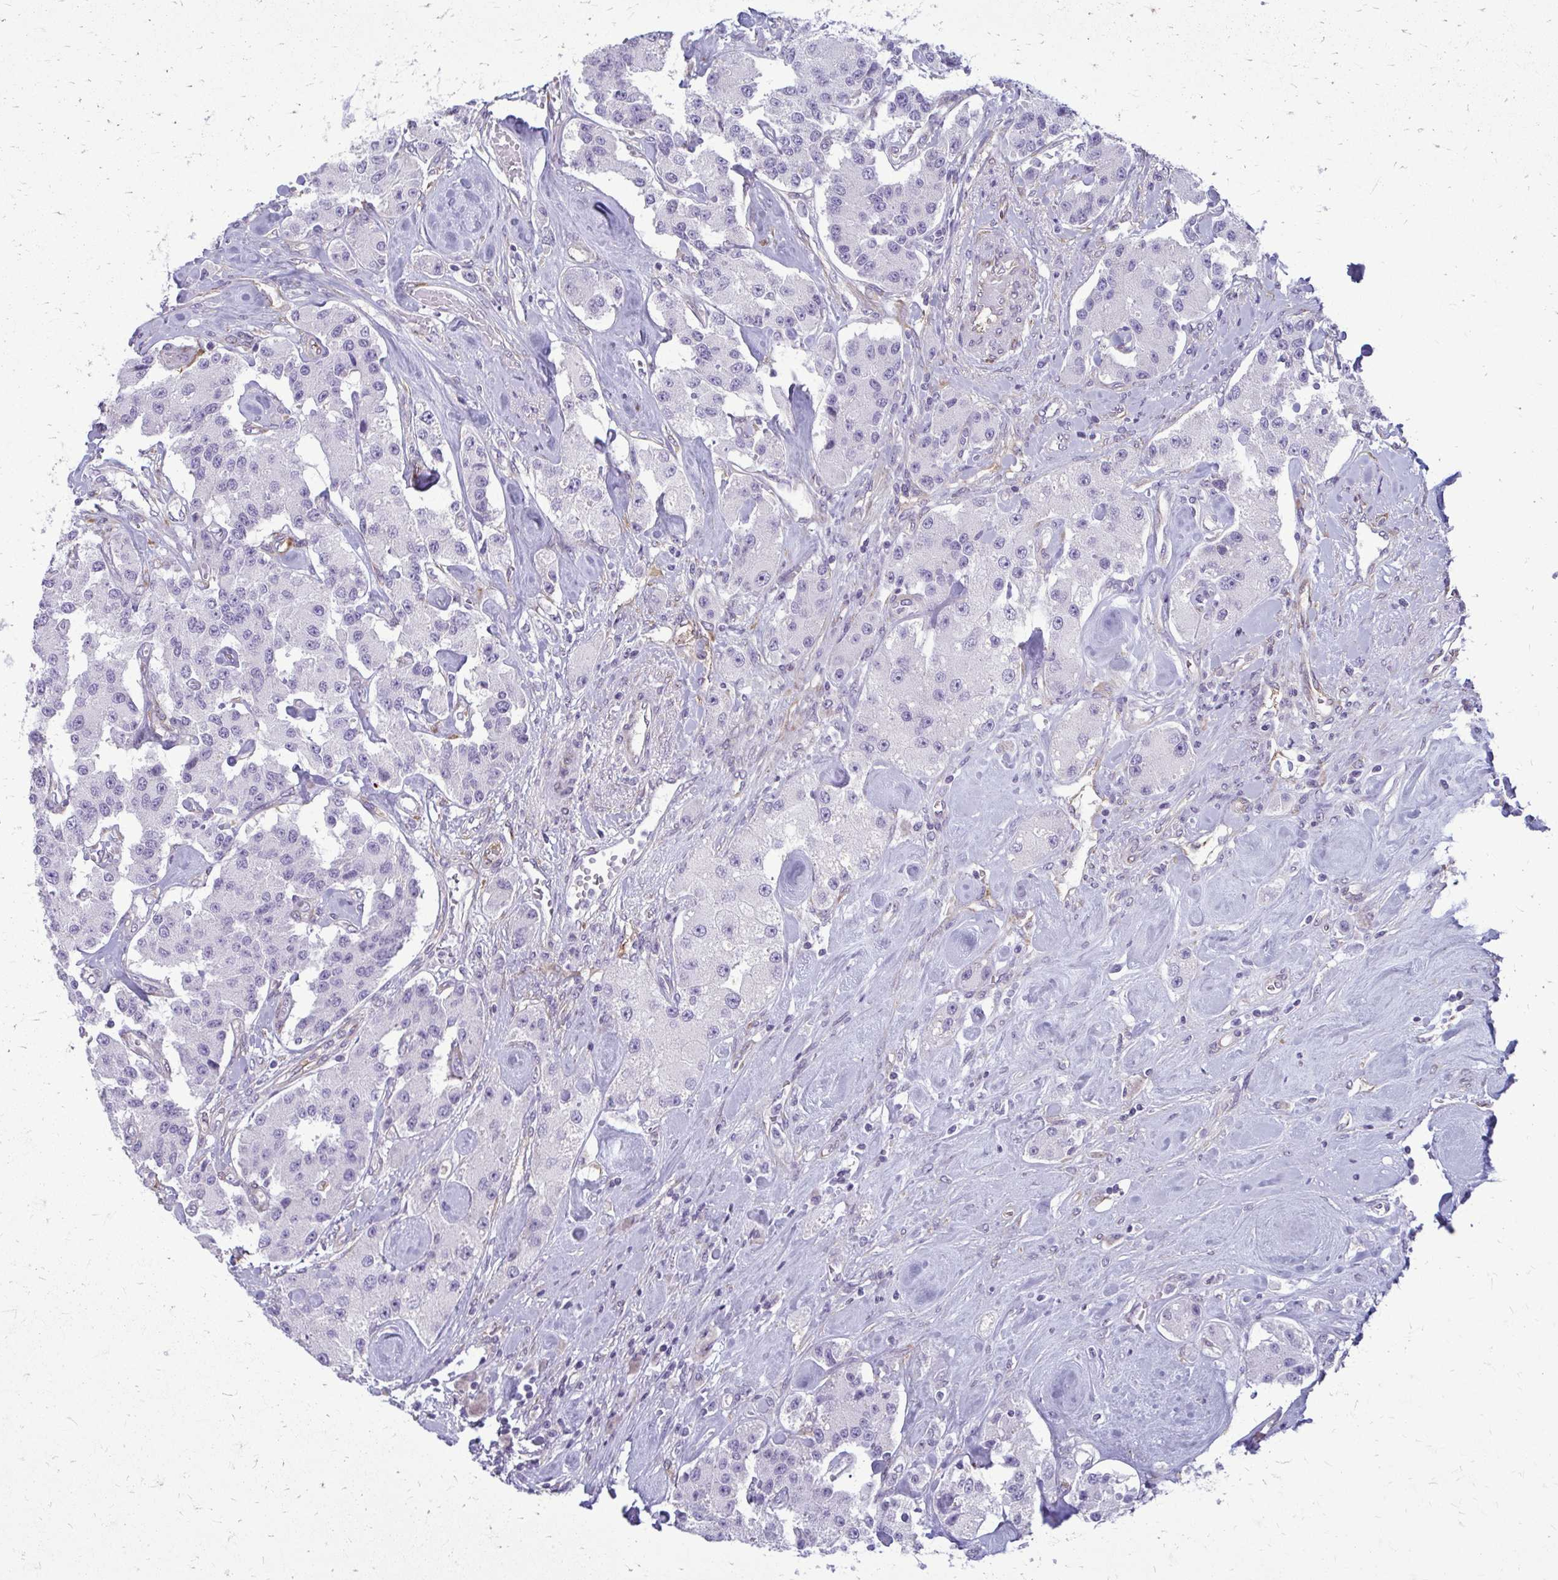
{"staining": {"intensity": "negative", "quantity": "none", "location": "none"}, "tissue": "carcinoid", "cell_type": "Tumor cells", "image_type": "cancer", "snomed": [{"axis": "morphology", "description": "Carcinoid, malignant, NOS"}, {"axis": "topography", "description": "Pancreas"}], "caption": "Image shows no protein positivity in tumor cells of carcinoid tissue. (Brightfield microscopy of DAB IHC at high magnification).", "gene": "DEPP1", "patient": {"sex": "male", "age": 41}}